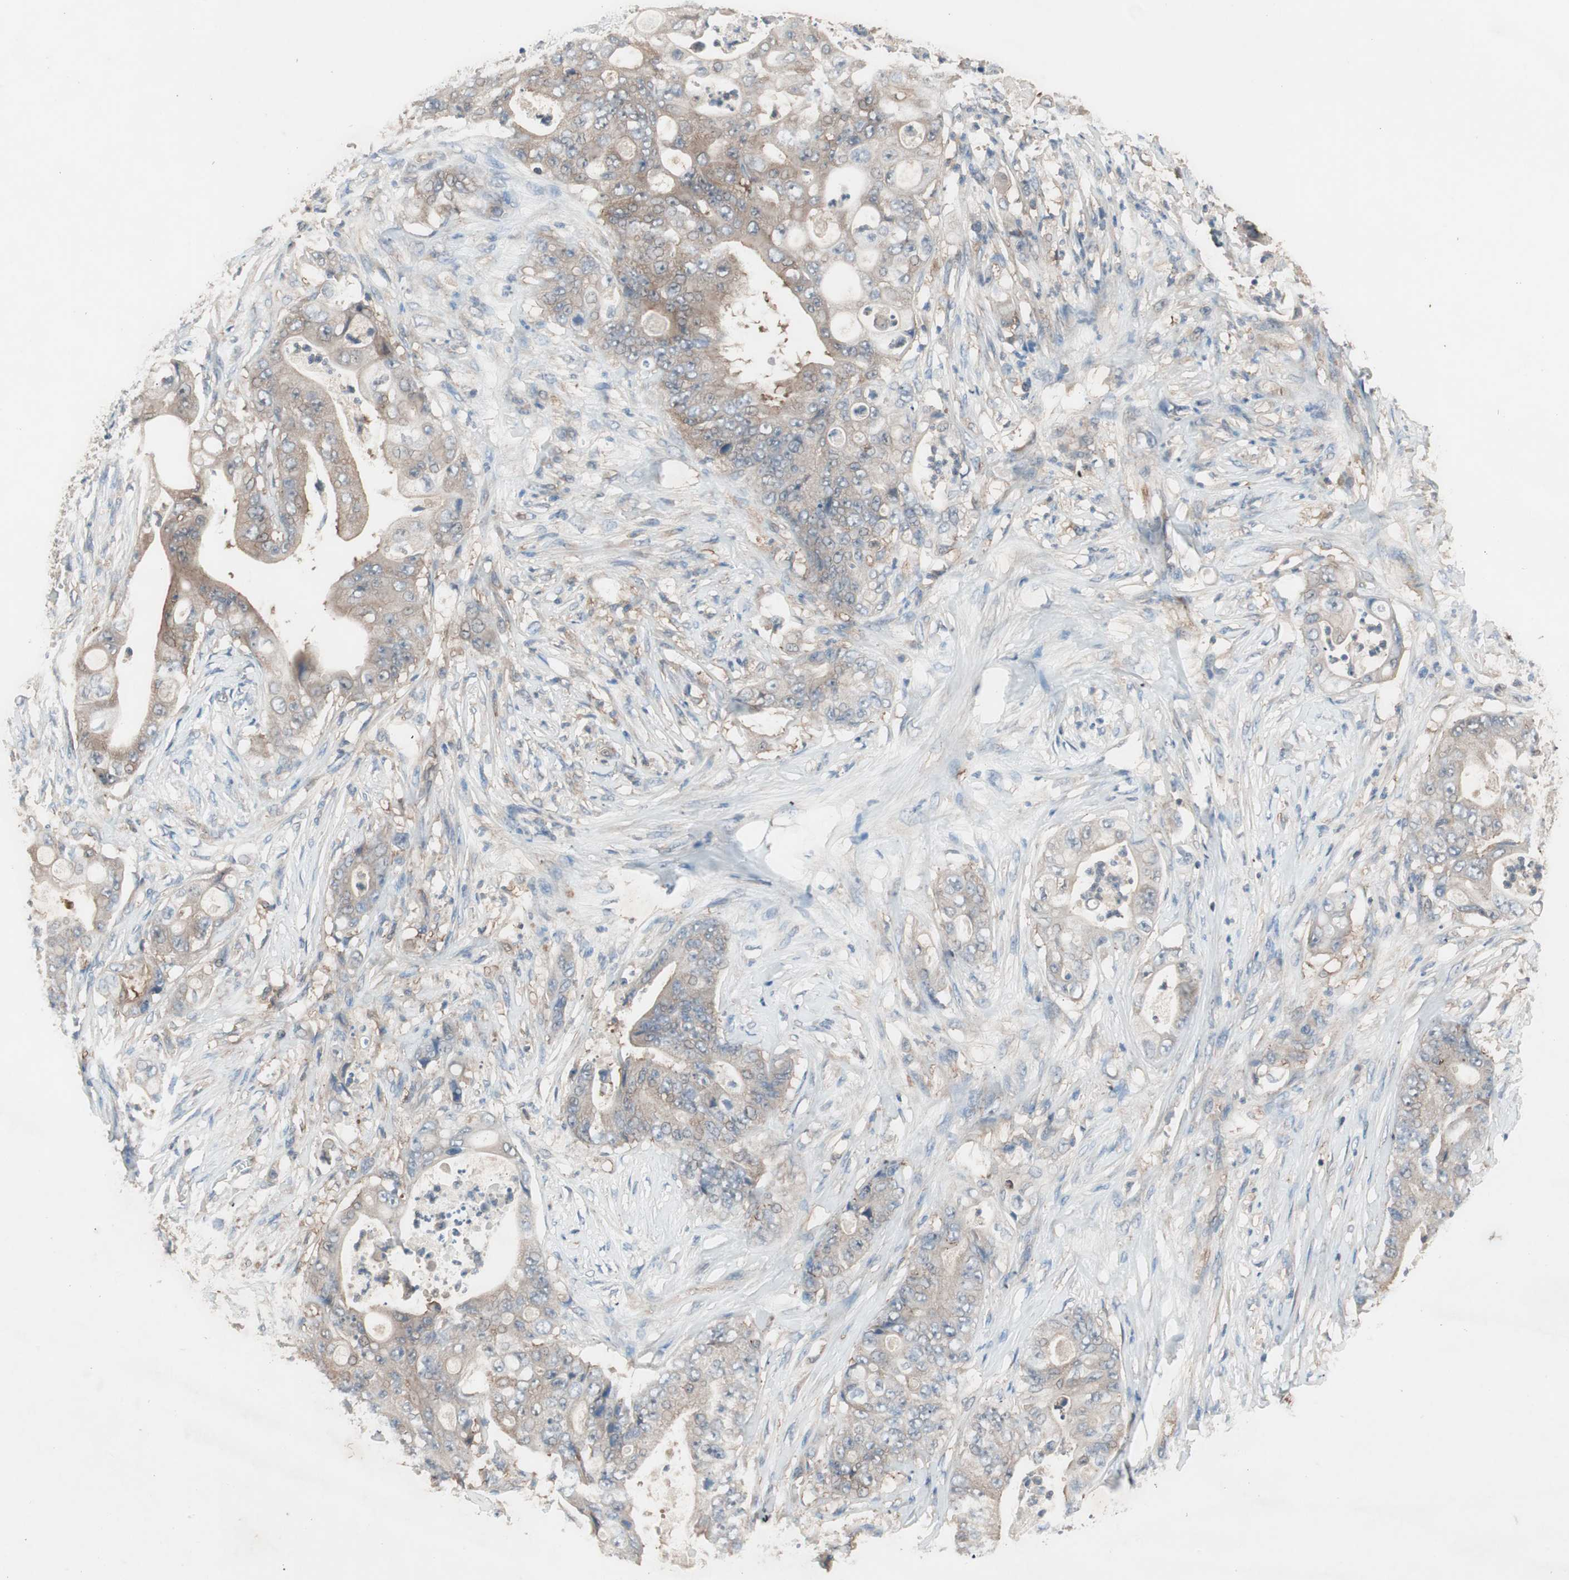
{"staining": {"intensity": "weak", "quantity": "25%-75%", "location": "cytoplasmic/membranous"}, "tissue": "stomach cancer", "cell_type": "Tumor cells", "image_type": "cancer", "snomed": [{"axis": "morphology", "description": "Adenocarcinoma, NOS"}, {"axis": "topography", "description": "Stomach"}], "caption": "The micrograph exhibits a brown stain indicating the presence of a protein in the cytoplasmic/membranous of tumor cells in stomach cancer (adenocarcinoma). The protein of interest is shown in brown color, while the nuclei are stained blue.", "gene": "GALT", "patient": {"sex": "female", "age": 73}}